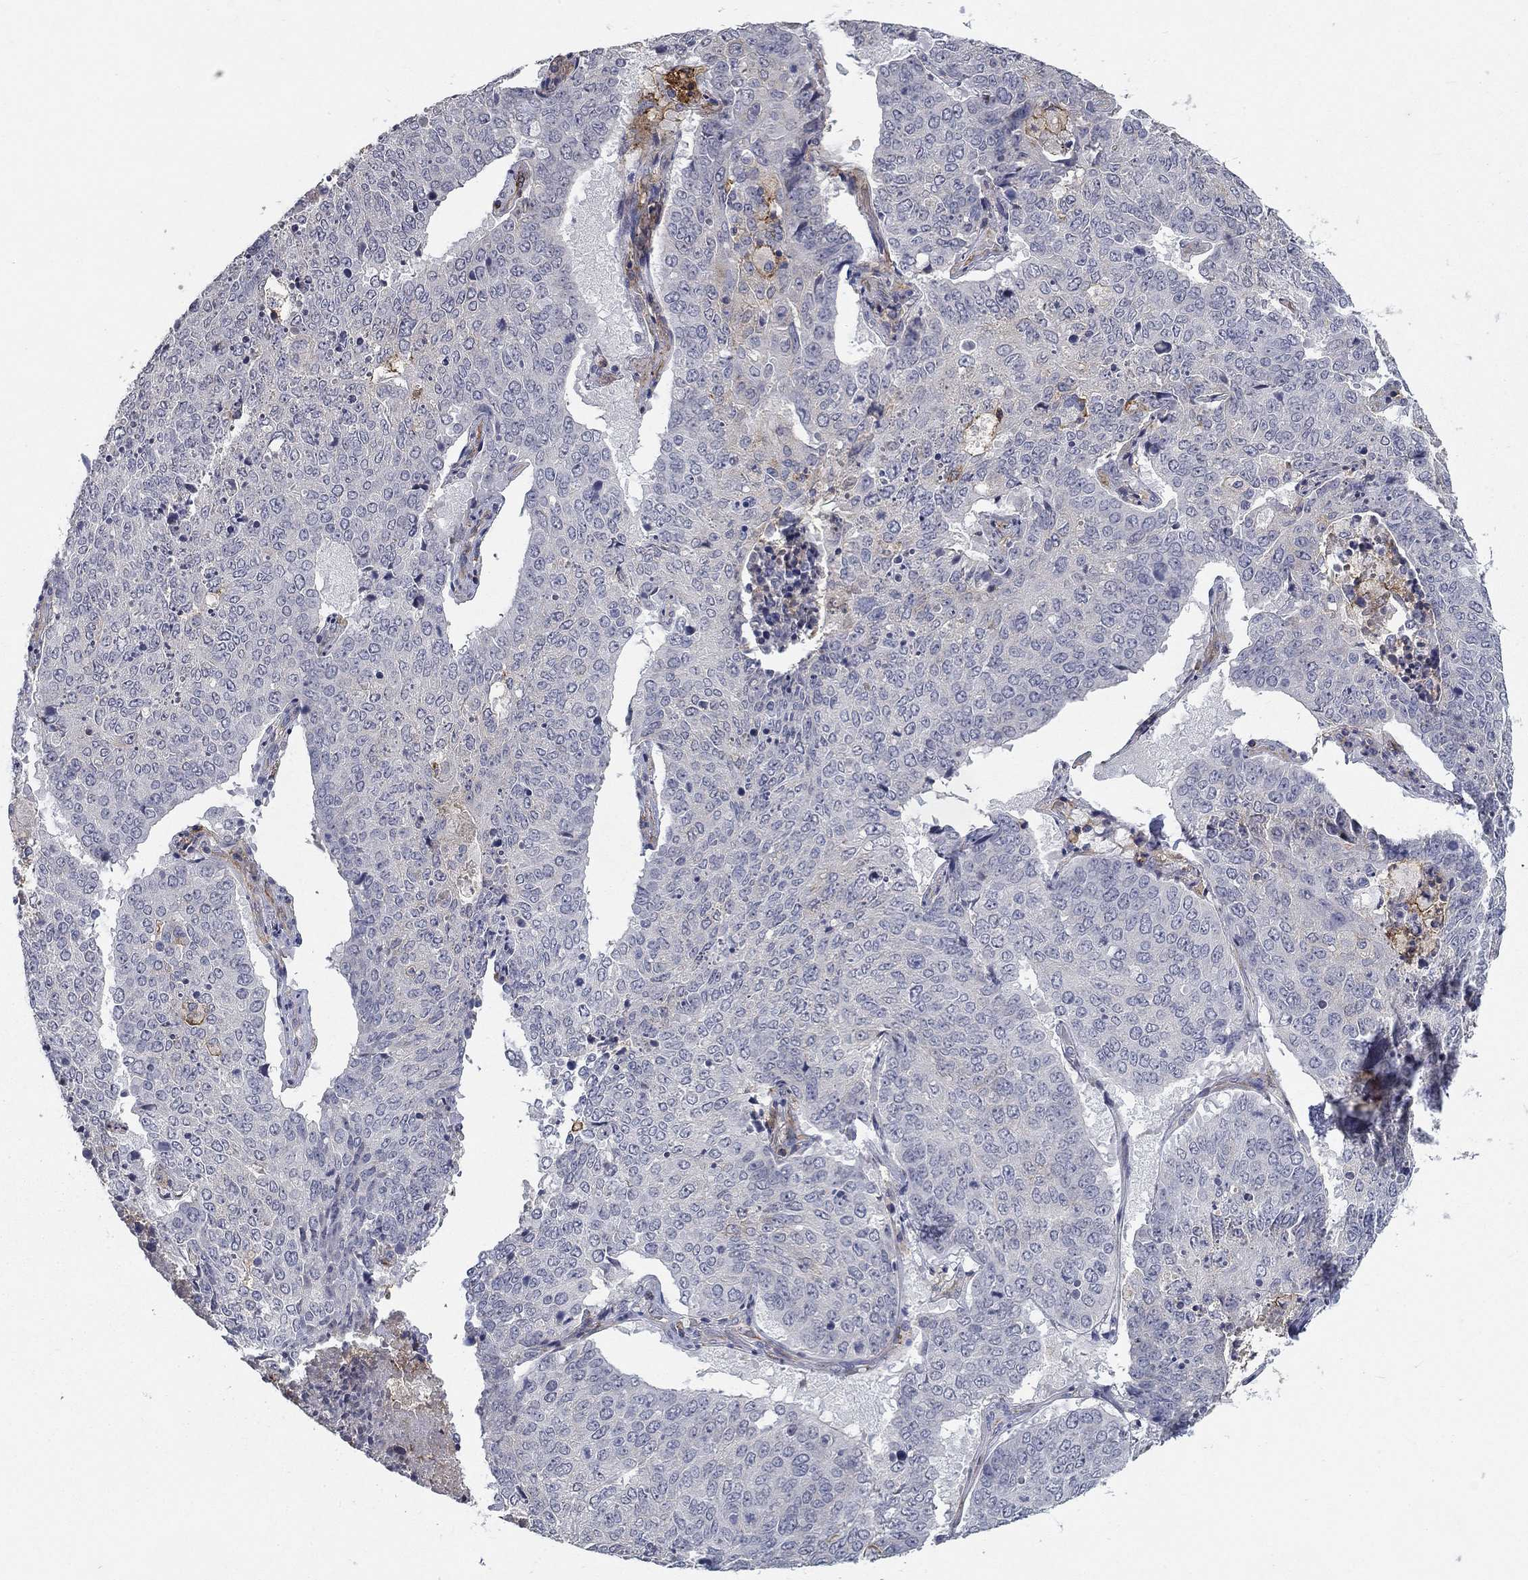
{"staining": {"intensity": "negative", "quantity": "none", "location": "none"}, "tissue": "lung cancer", "cell_type": "Tumor cells", "image_type": "cancer", "snomed": [{"axis": "morphology", "description": "Normal tissue, NOS"}, {"axis": "morphology", "description": "Squamous cell carcinoma, NOS"}, {"axis": "topography", "description": "Bronchus"}, {"axis": "topography", "description": "Lung"}], "caption": "Immunohistochemistry (IHC) photomicrograph of neoplastic tissue: human lung squamous cell carcinoma stained with DAB (3,3'-diaminobenzidine) exhibits no significant protein staining in tumor cells.", "gene": "CD274", "patient": {"sex": "male", "age": 64}}